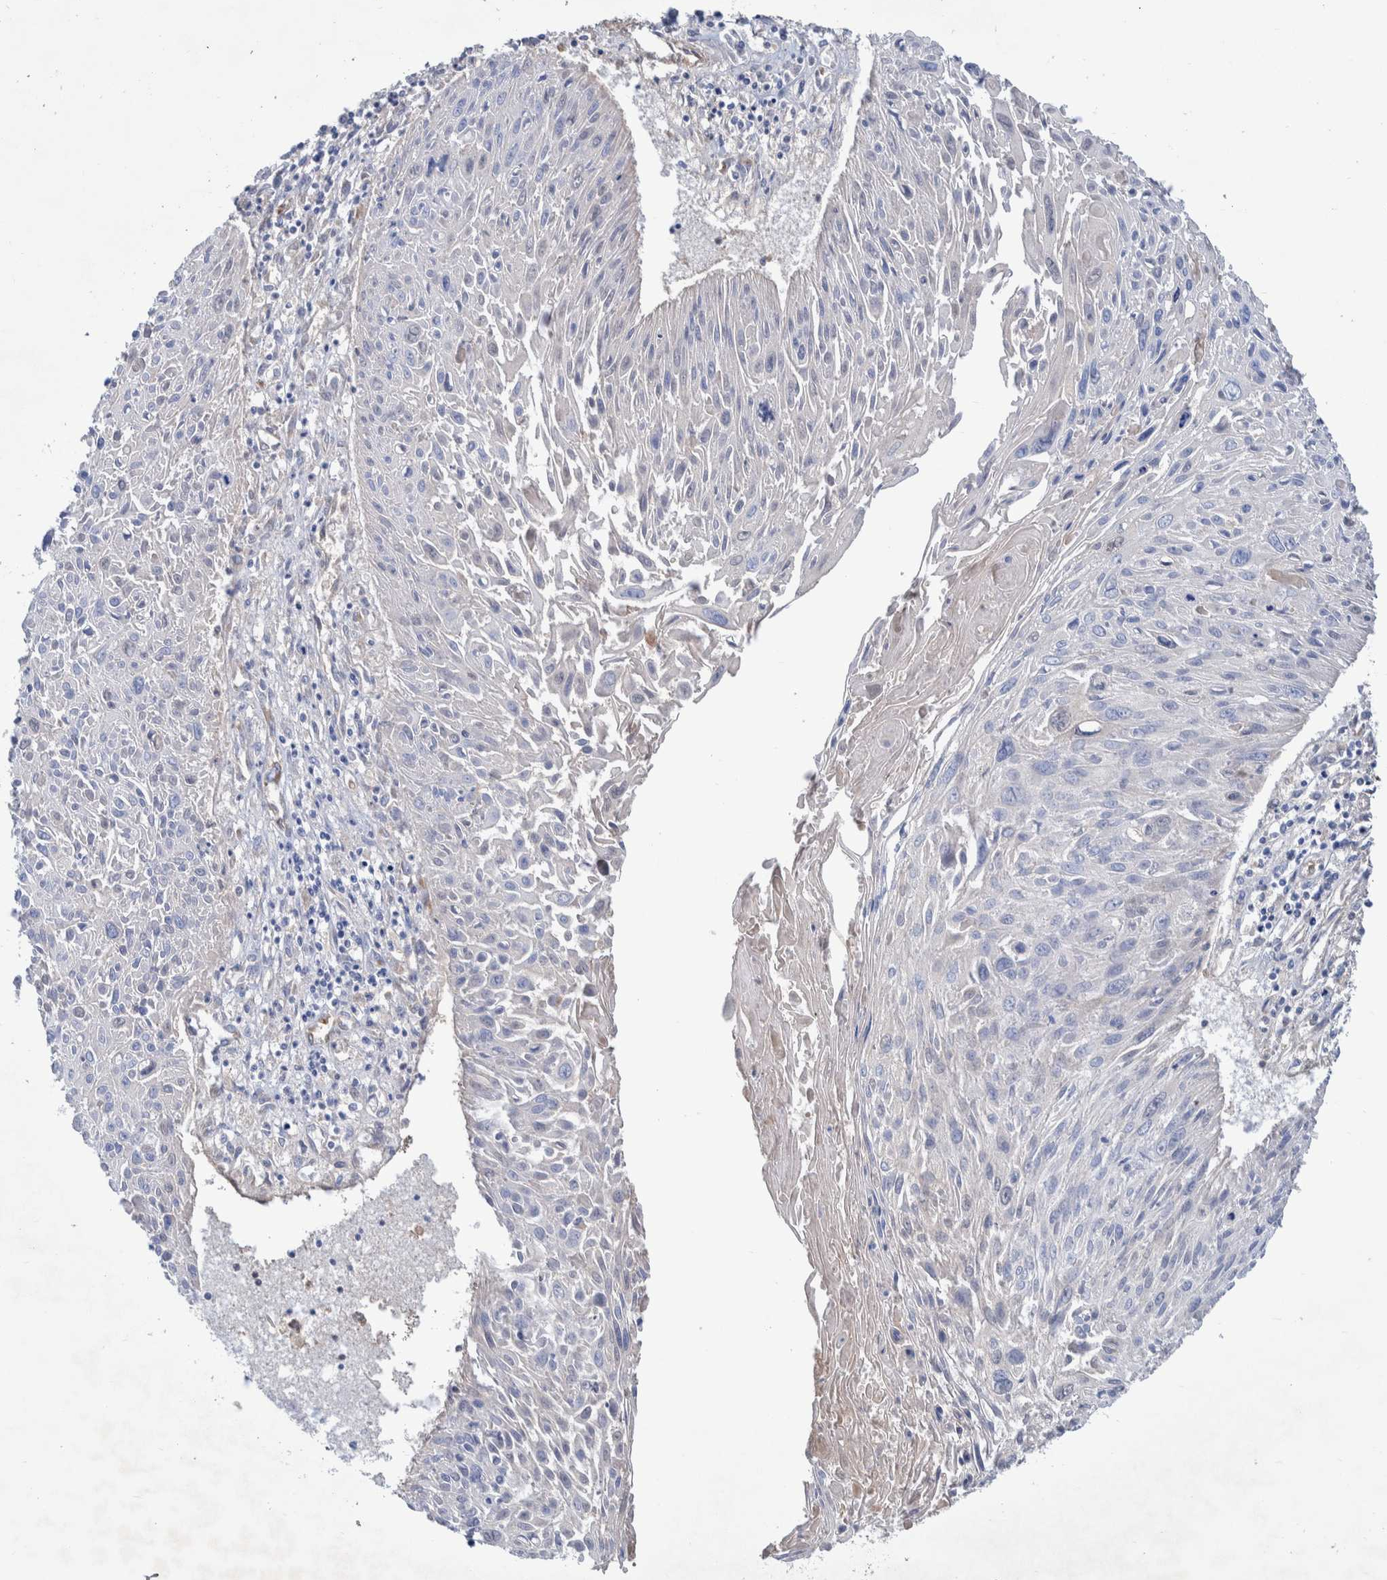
{"staining": {"intensity": "negative", "quantity": "none", "location": "none"}, "tissue": "cervical cancer", "cell_type": "Tumor cells", "image_type": "cancer", "snomed": [{"axis": "morphology", "description": "Squamous cell carcinoma, NOS"}, {"axis": "topography", "description": "Cervix"}], "caption": "High magnification brightfield microscopy of squamous cell carcinoma (cervical) stained with DAB (brown) and counterstained with hematoxylin (blue): tumor cells show no significant positivity. (Immunohistochemistry, brightfield microscopy, high magnification).", "gene": "DECR1", "patient": {"sex": "female", "age": 51}}